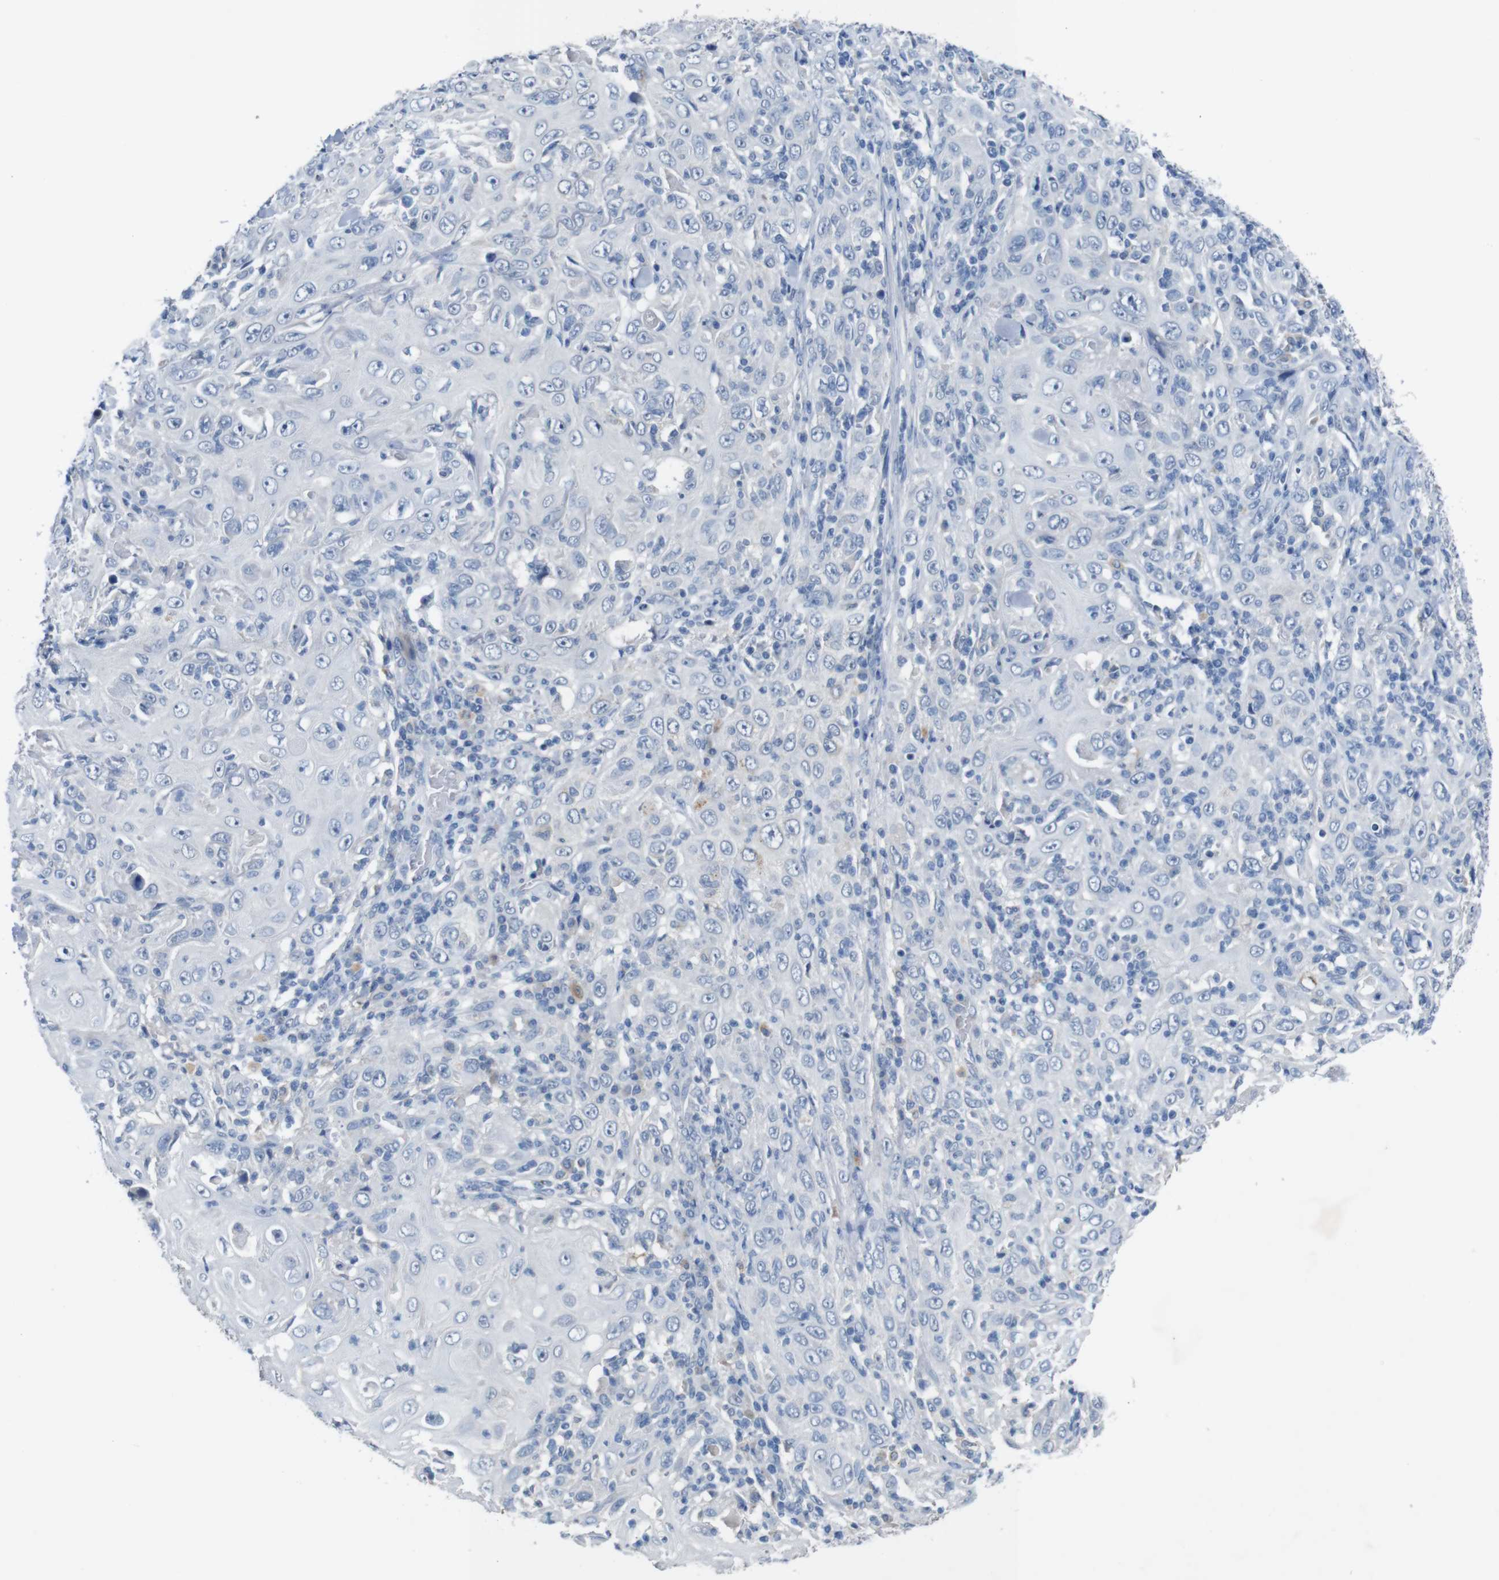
{"staining": {"intensity": "negative", "quantity": "none", "location": "none"}, "tissue": "skin cancer", "cell_type": "Tumor cells", "image_type": "cancer", "snomed": [{"axis": "morphology", "description": "Squamous cell carcinoma, NOS"}, {"axis": "topography", "description": "Skin"}], "caption": "This is an immunohistochemistry (IHC) image of human squamous cell carcinoma (skin). There is no staining in tumor cells.", "gene": "SLC2A8", "patient": {"sex": "female", "age": 88}}